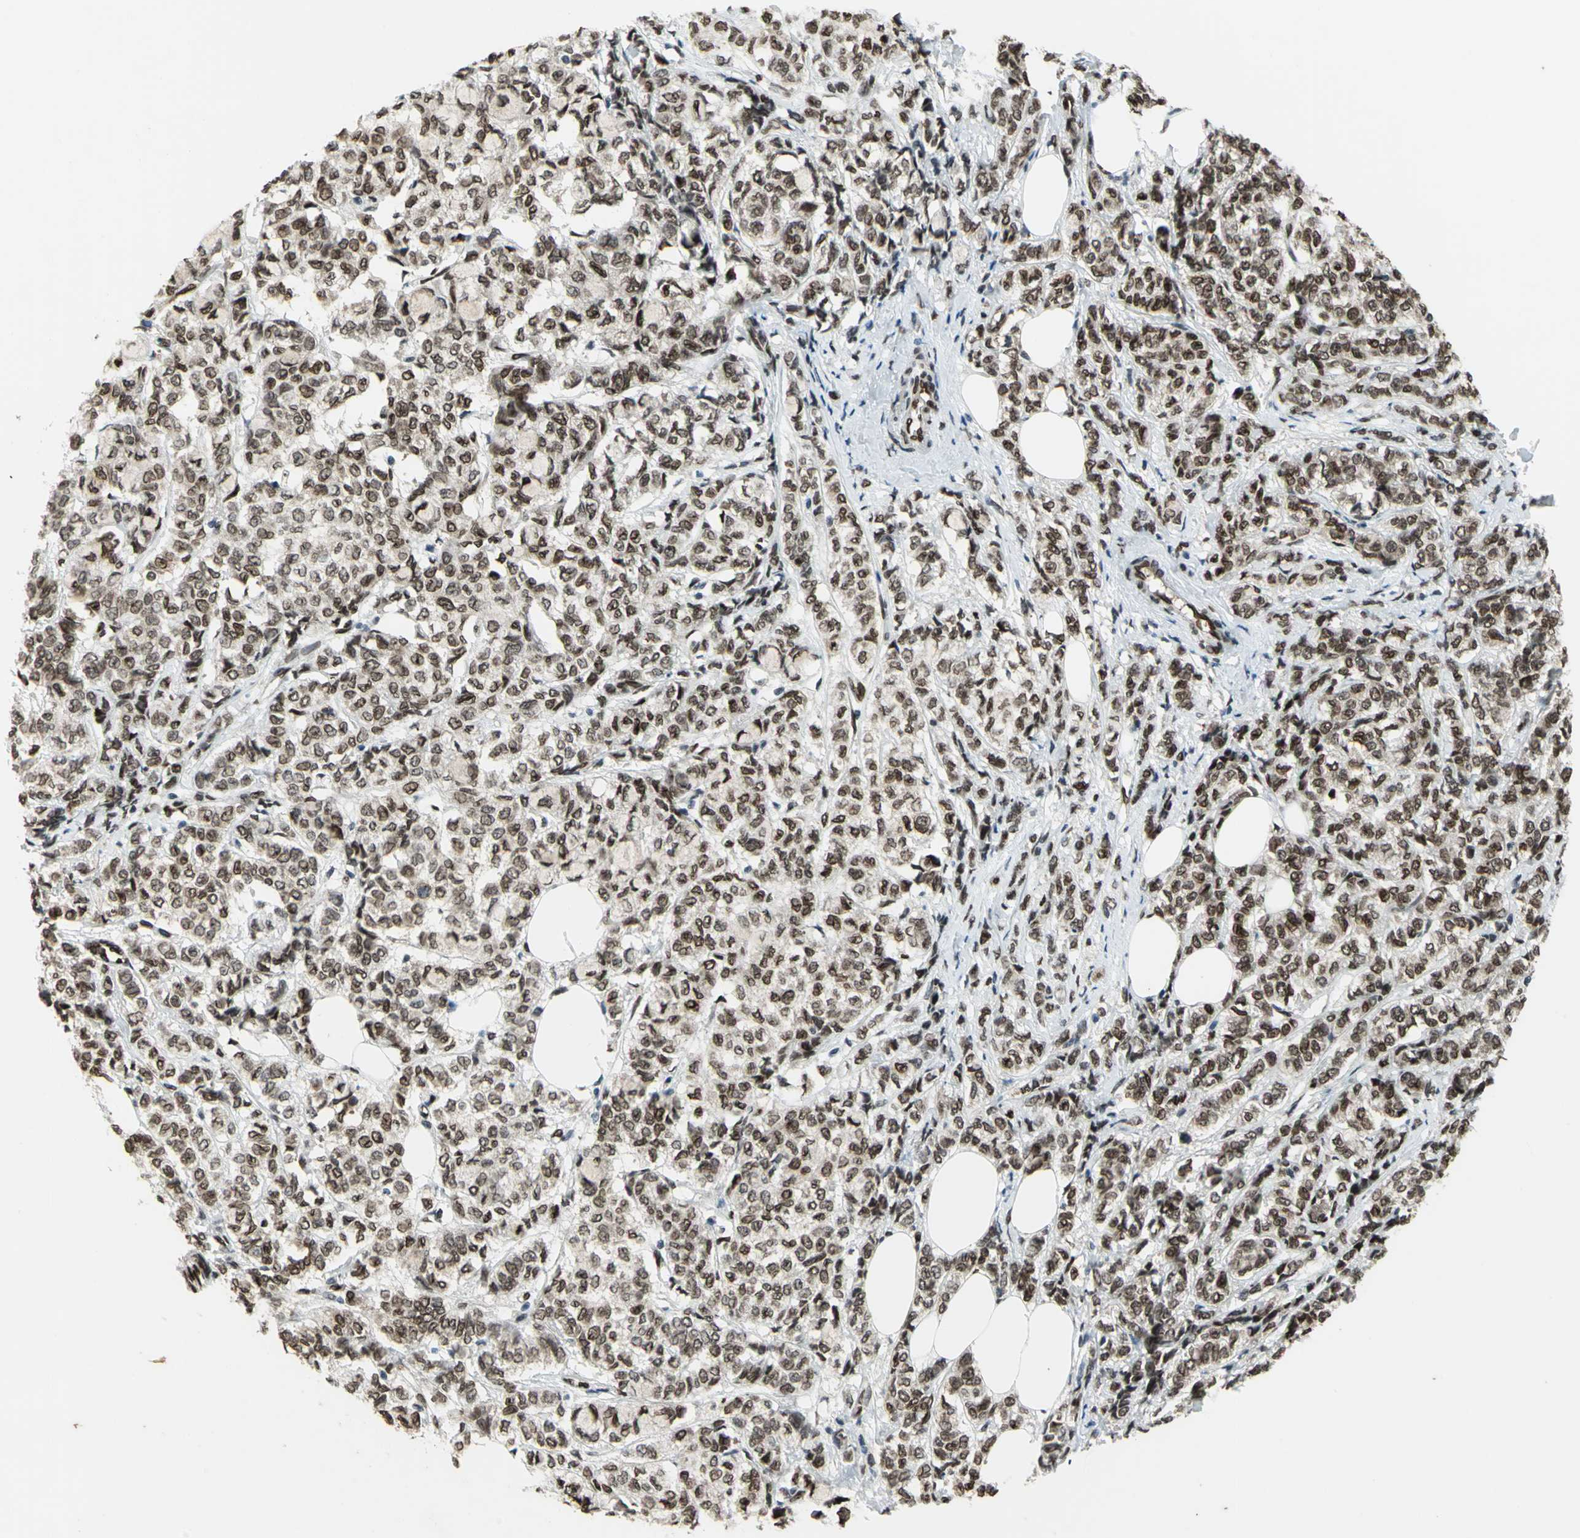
{"staining": {"intensity": "strong", "quantity": ">75%", "location": "cytoplasmic/membranous,nuclear"}, "tissue": "breast cancer", "cell_type": "Tumor cells", "image_type": "cancer", "snomed": [{"axis": "morphology", "description": "Lobular carcinoma"}, {"axis": "topography", "description": "Breast"}], "caption": "Tumor cells exhibit high levels of strong cytoplasmic/membranous and nuclear staining in approximately >75% of cells in human breast cancer. (DAB (3,3'-diaminobenzidine) = brown stain, brightfield microscopy at high magnification).", "gene": "ISY1", "patient": {"sex": "female", "age": 60}}